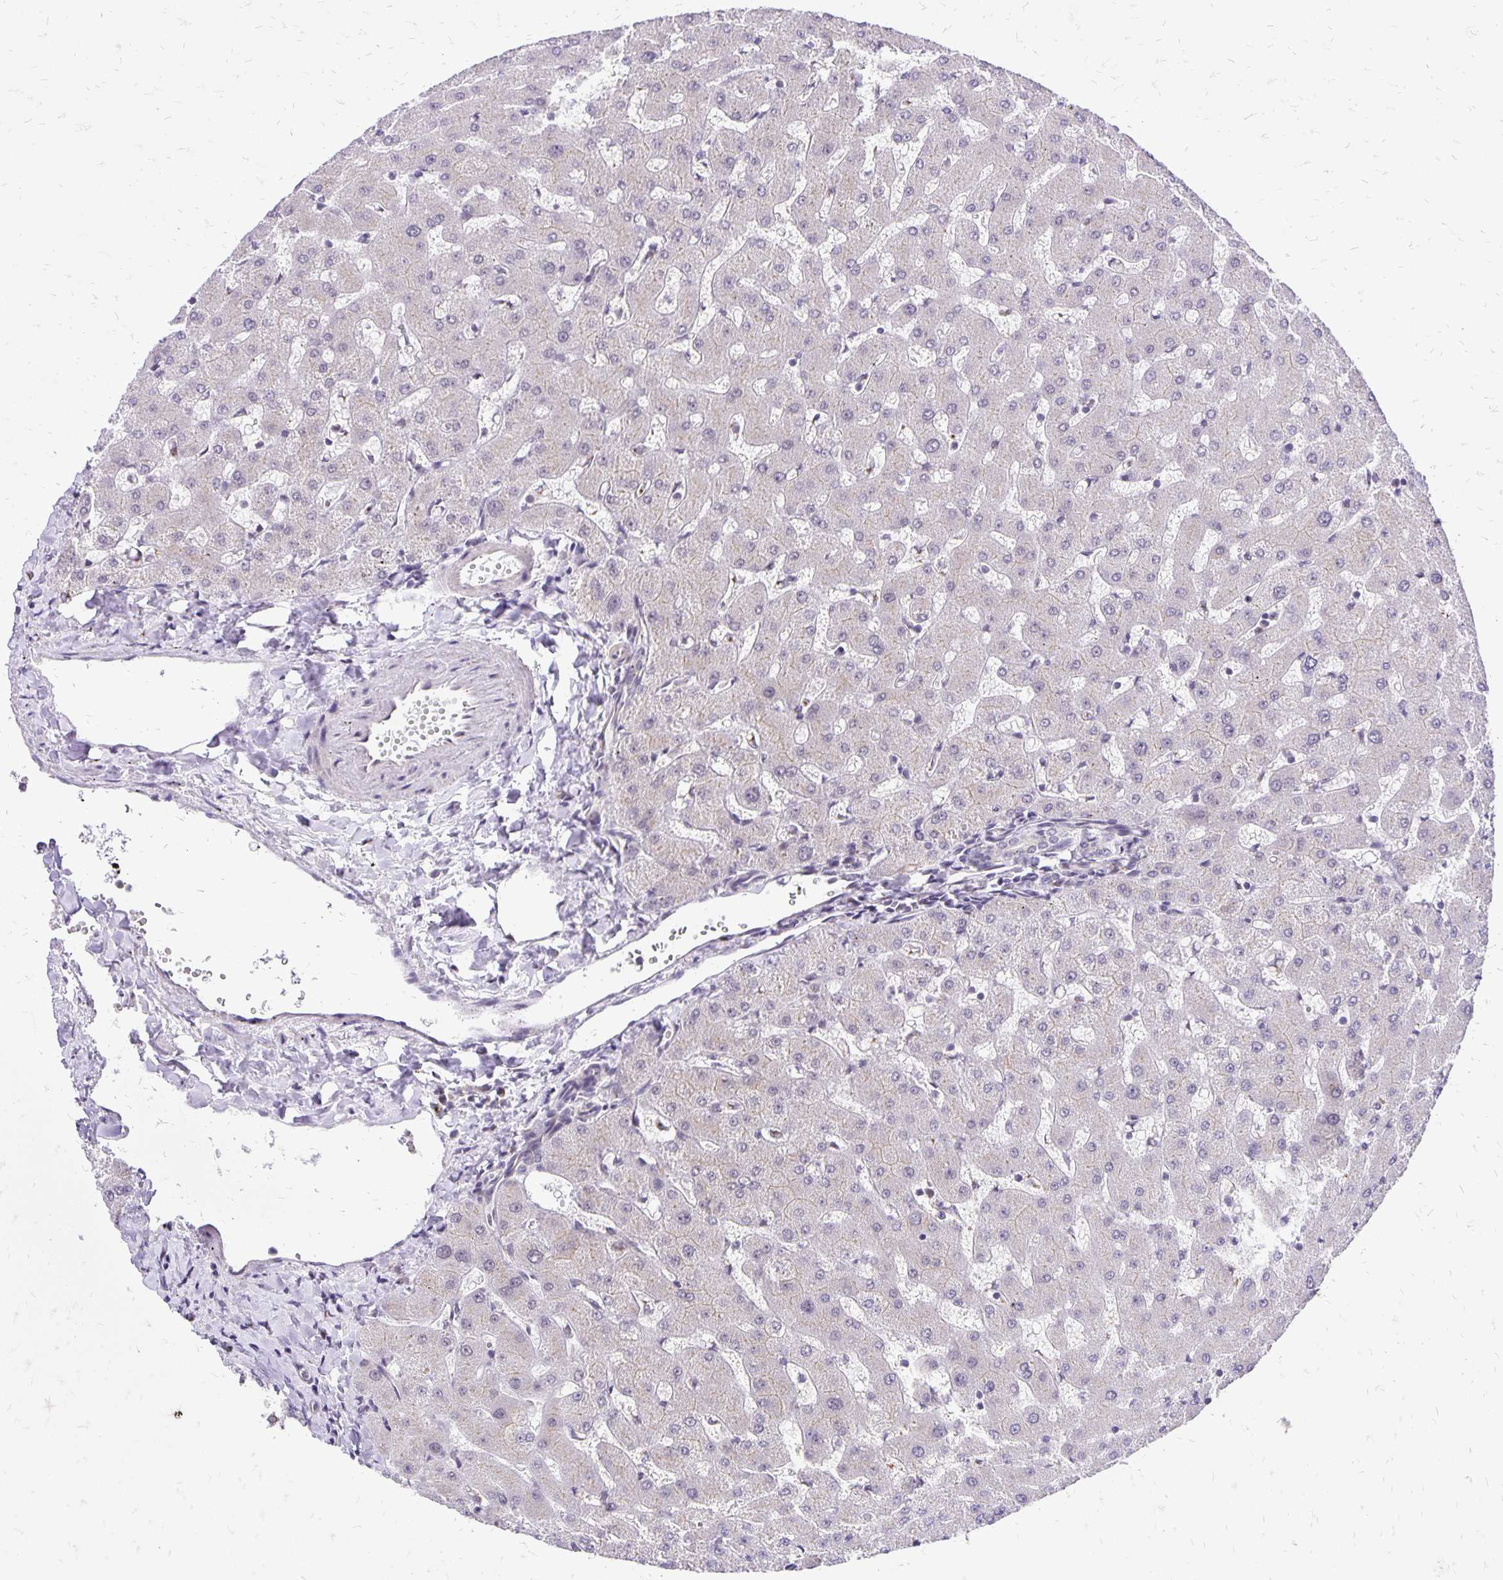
{"staining": {"intensity": "negative", "quantity": "none", "location": "none"}, "tissue": "liver", "cell_type": "Cholangiocytes", "image_type": "normal", "snomed": [{"axis": "morphology", "description": "Normal tissue, NOS"}, {"axis": "topography", "description": "Liver"}], "caption": "This is a micrograph of immunohistochemistry staining of normal liver, which shows no positivity in cholangiocytes. The staining was performed using DAB (3,3'-diaminobenzidine) to visualize the protein expression in brown, while the nuclei were stained in blue with hematoxylin (Magnification: 20x).", "gene": "GOLGA5", "patient": {"sex": "female", "age": 63}}